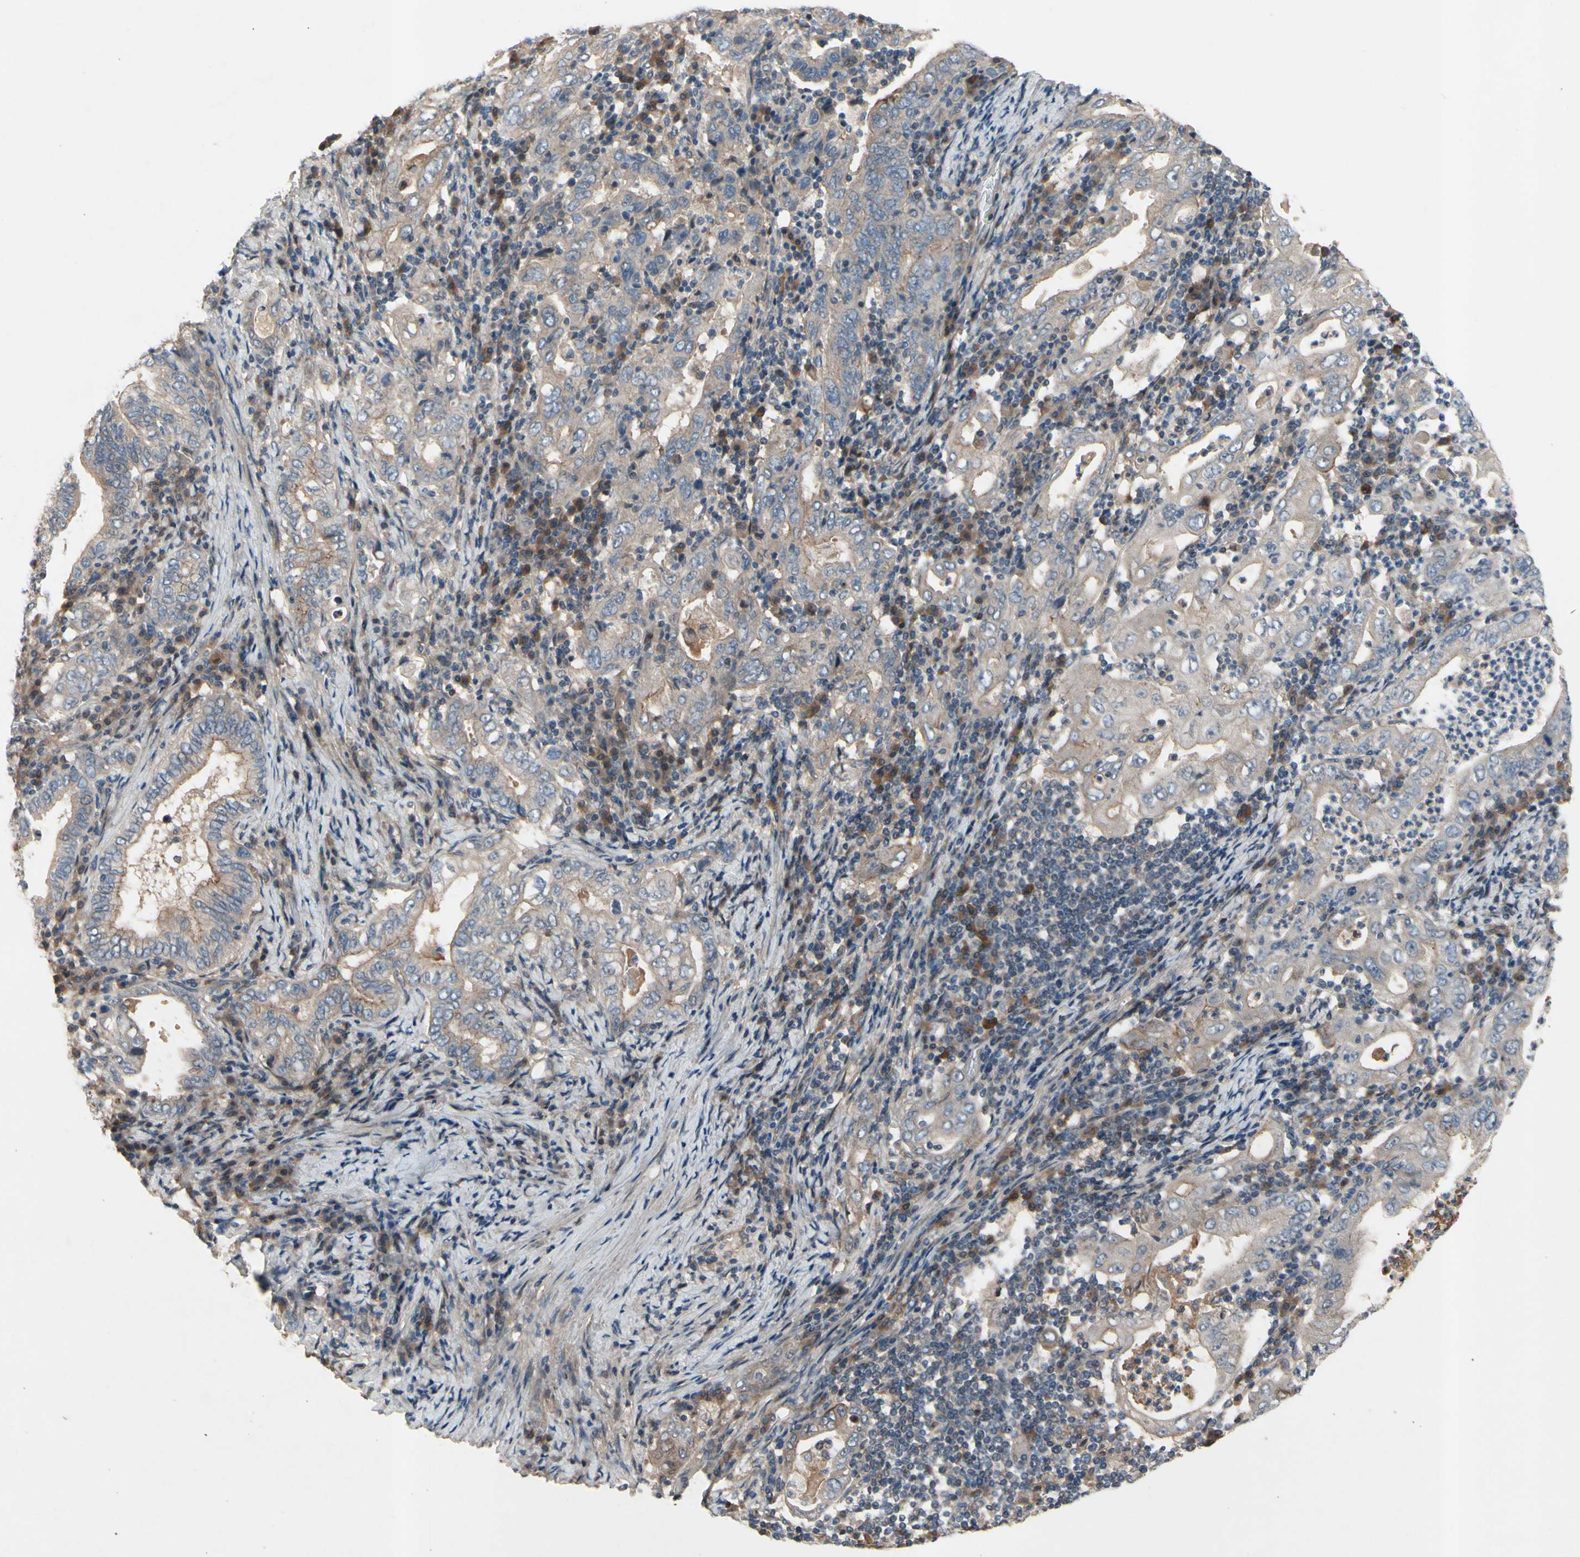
{"staining": {"intensity": "weak", "quantity": "25%-75%", "location": "cytoplasmic/membranous"}, "tissue": "stomach cancer", "cell_type": "Tumor cells", "image_type": "cancer", "snomed": [{"axis": "morphology", "description": "Normal tissue, NOS"}, {"axis": "morphology", "description": "Adenocarcinoma, NOS"}, {"axis": "topography", "description": "Esophagus"}, {"axis": "topography", "description": "Stomach, upper"}, {"axis": "topography", "description": "Peripheral nerve tissue"}], "caption": "Weak cytoplasmic/membranous protein expression is seen in about 25%-75% of tumor cells in stomach adenocarcinoma.", "gene": "ICAM5", "patient": {"sex": "male", "age": 62}}